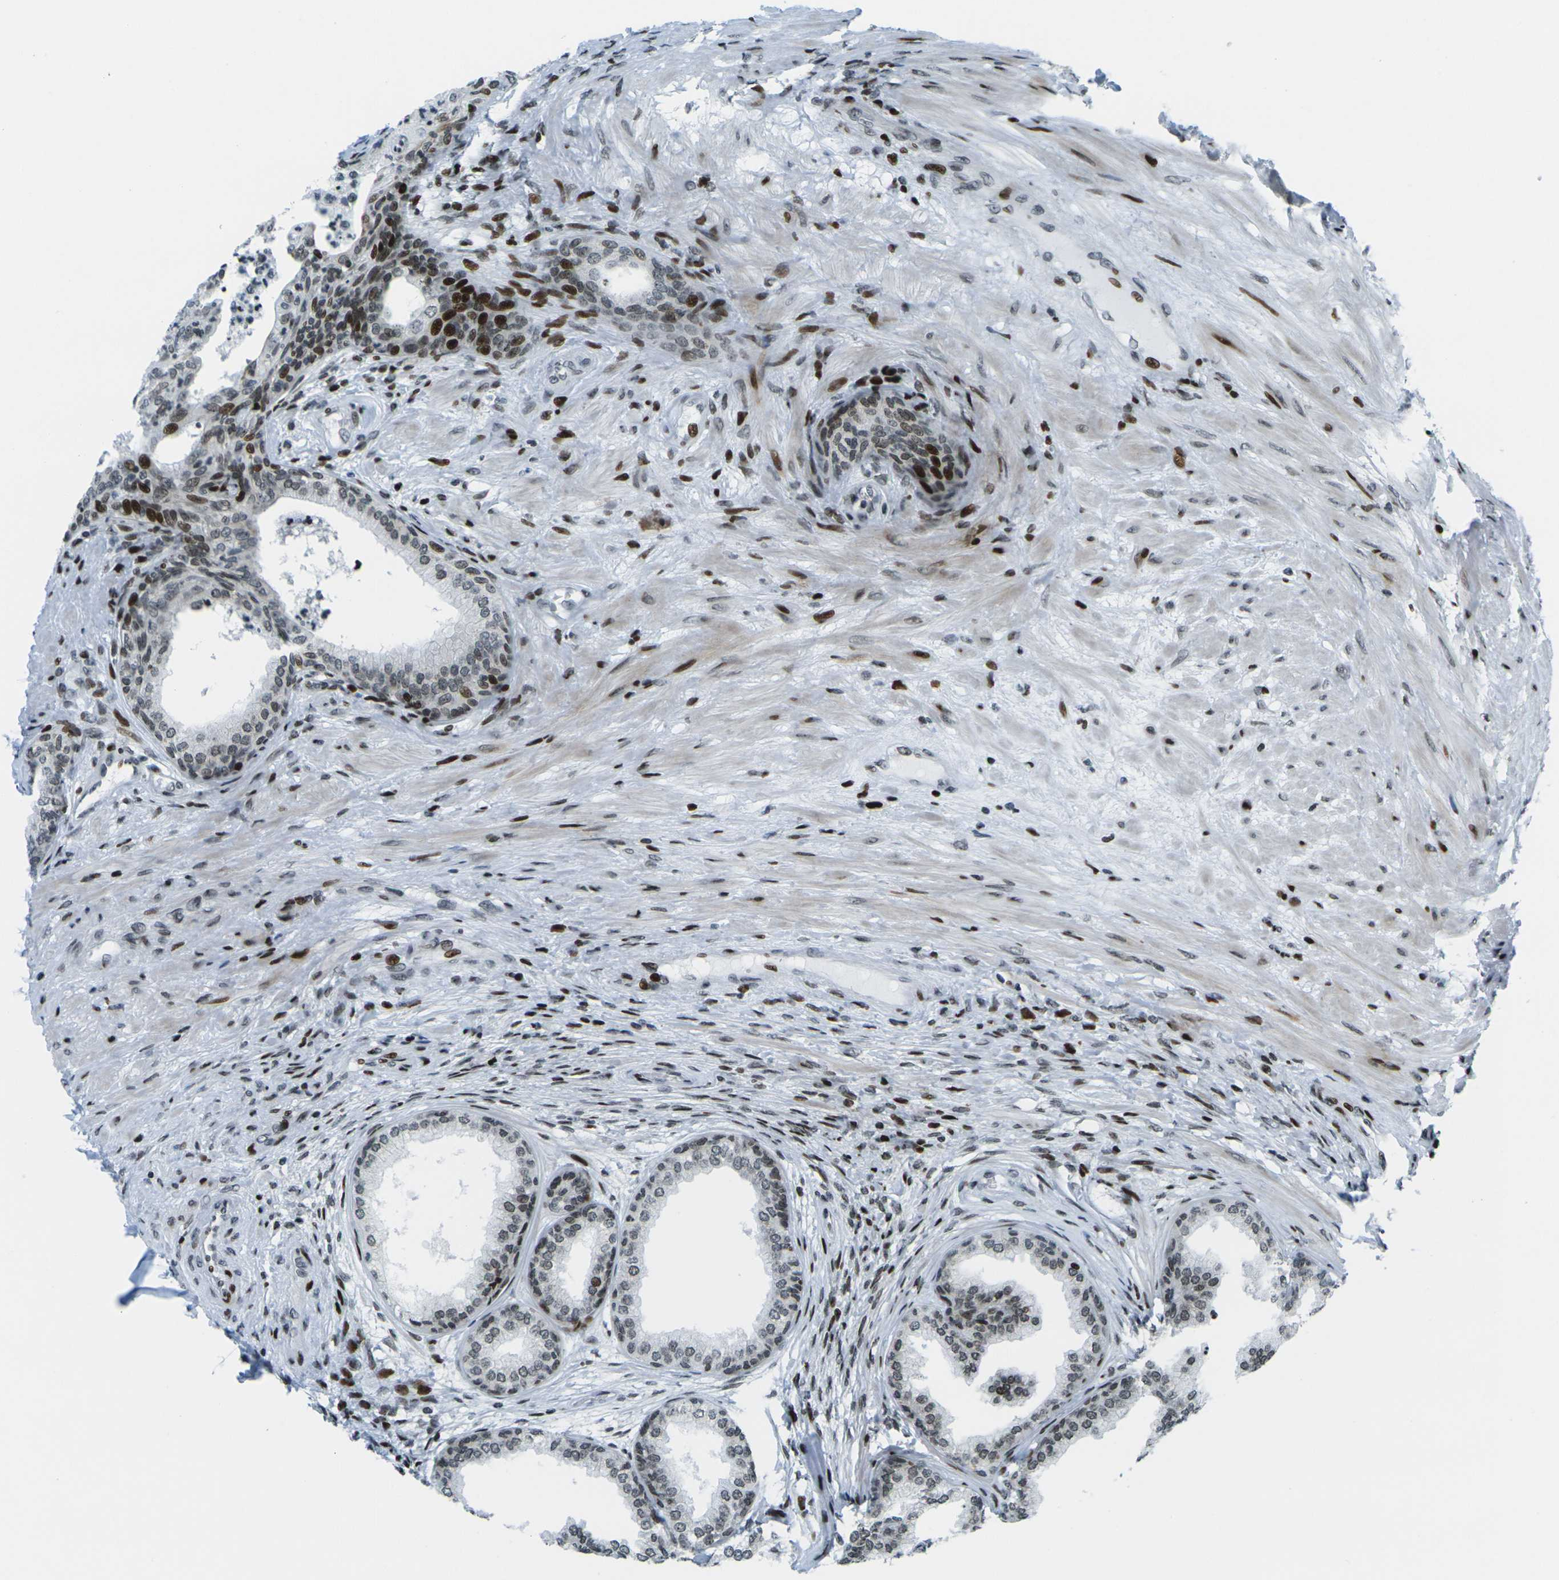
{"staining": {"intensity": "moderate", "quantity": ">75%", "location": "nuclear"}, "tissue": "prostate", "cell_type": "Glandular cells", "image_type": "normal", "snomed": [{"axis": "morphology", "description": "Normal tissue, NOS"}, {"axis": "topography", "description": "Prostate"}], "caption": "Immunohistochemistry (IHC) (DAB (3,3'-diaminobenzidine)) staining of normal prostate reveals moderate nuclear protein expression in about >75% of glandular cells.", "gene": "H3", "patient": {"sex": "male", "age": 76}}